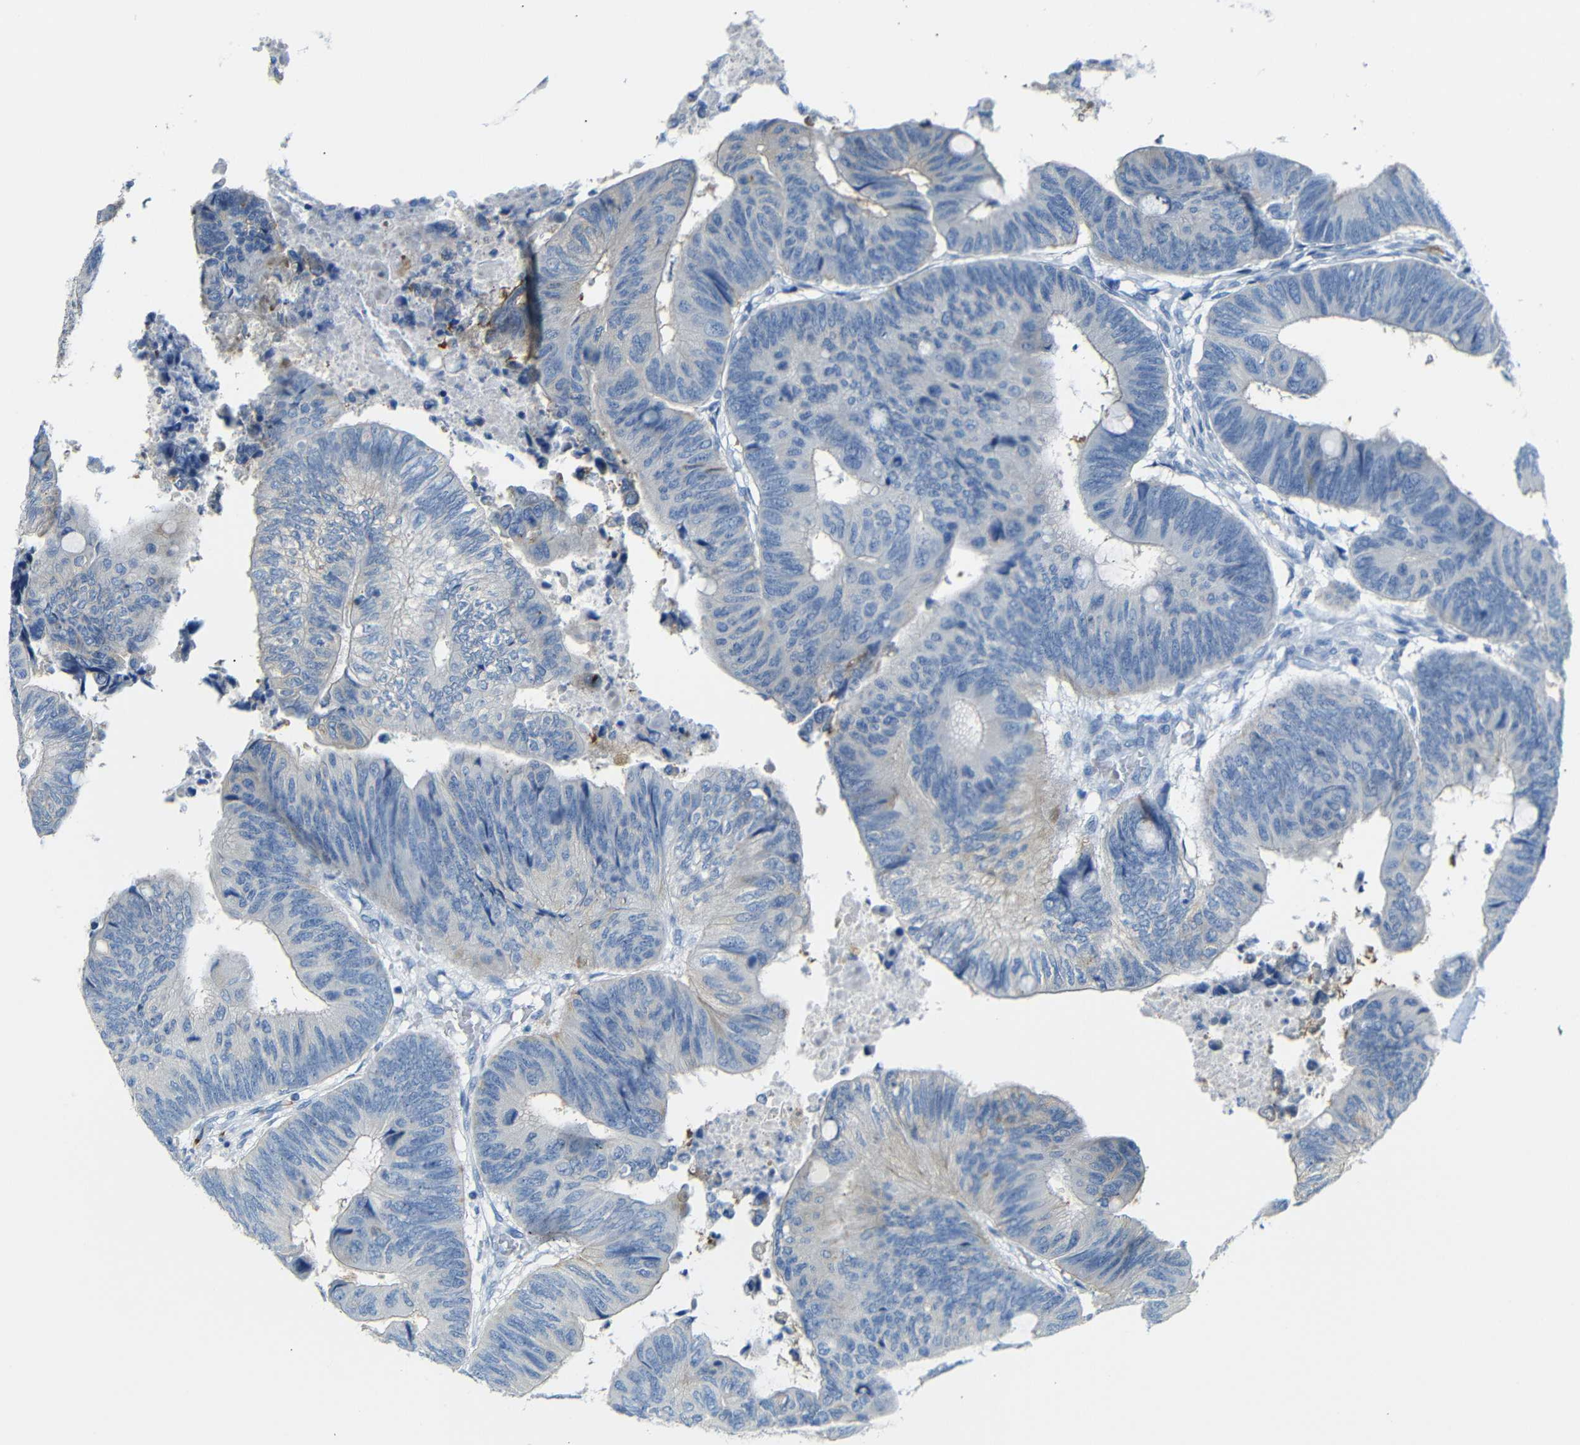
{"staining": {"intensity": "negative", "quantity": "none", "location": "none"}, "tissue": "colorectal cancer", "cell_type": "Tumor cells", "image_type": "cancer", "snomed": [{"axis": "morphology", "description": "Normal tissue, NOS"}, {"axis": "morphology", "description": "Adenocarcinoma, NOS"}, {"axis": "topography", "description": "Rectum"}, {"axis": "topography", "description": "Peripheral nerve tissue"}], "caption": "The micrograph exhibits no staining of tumor cells in colorectal cancer.", "gene": "FCRL1", "patient": {"sex": "male", "age": 92}}